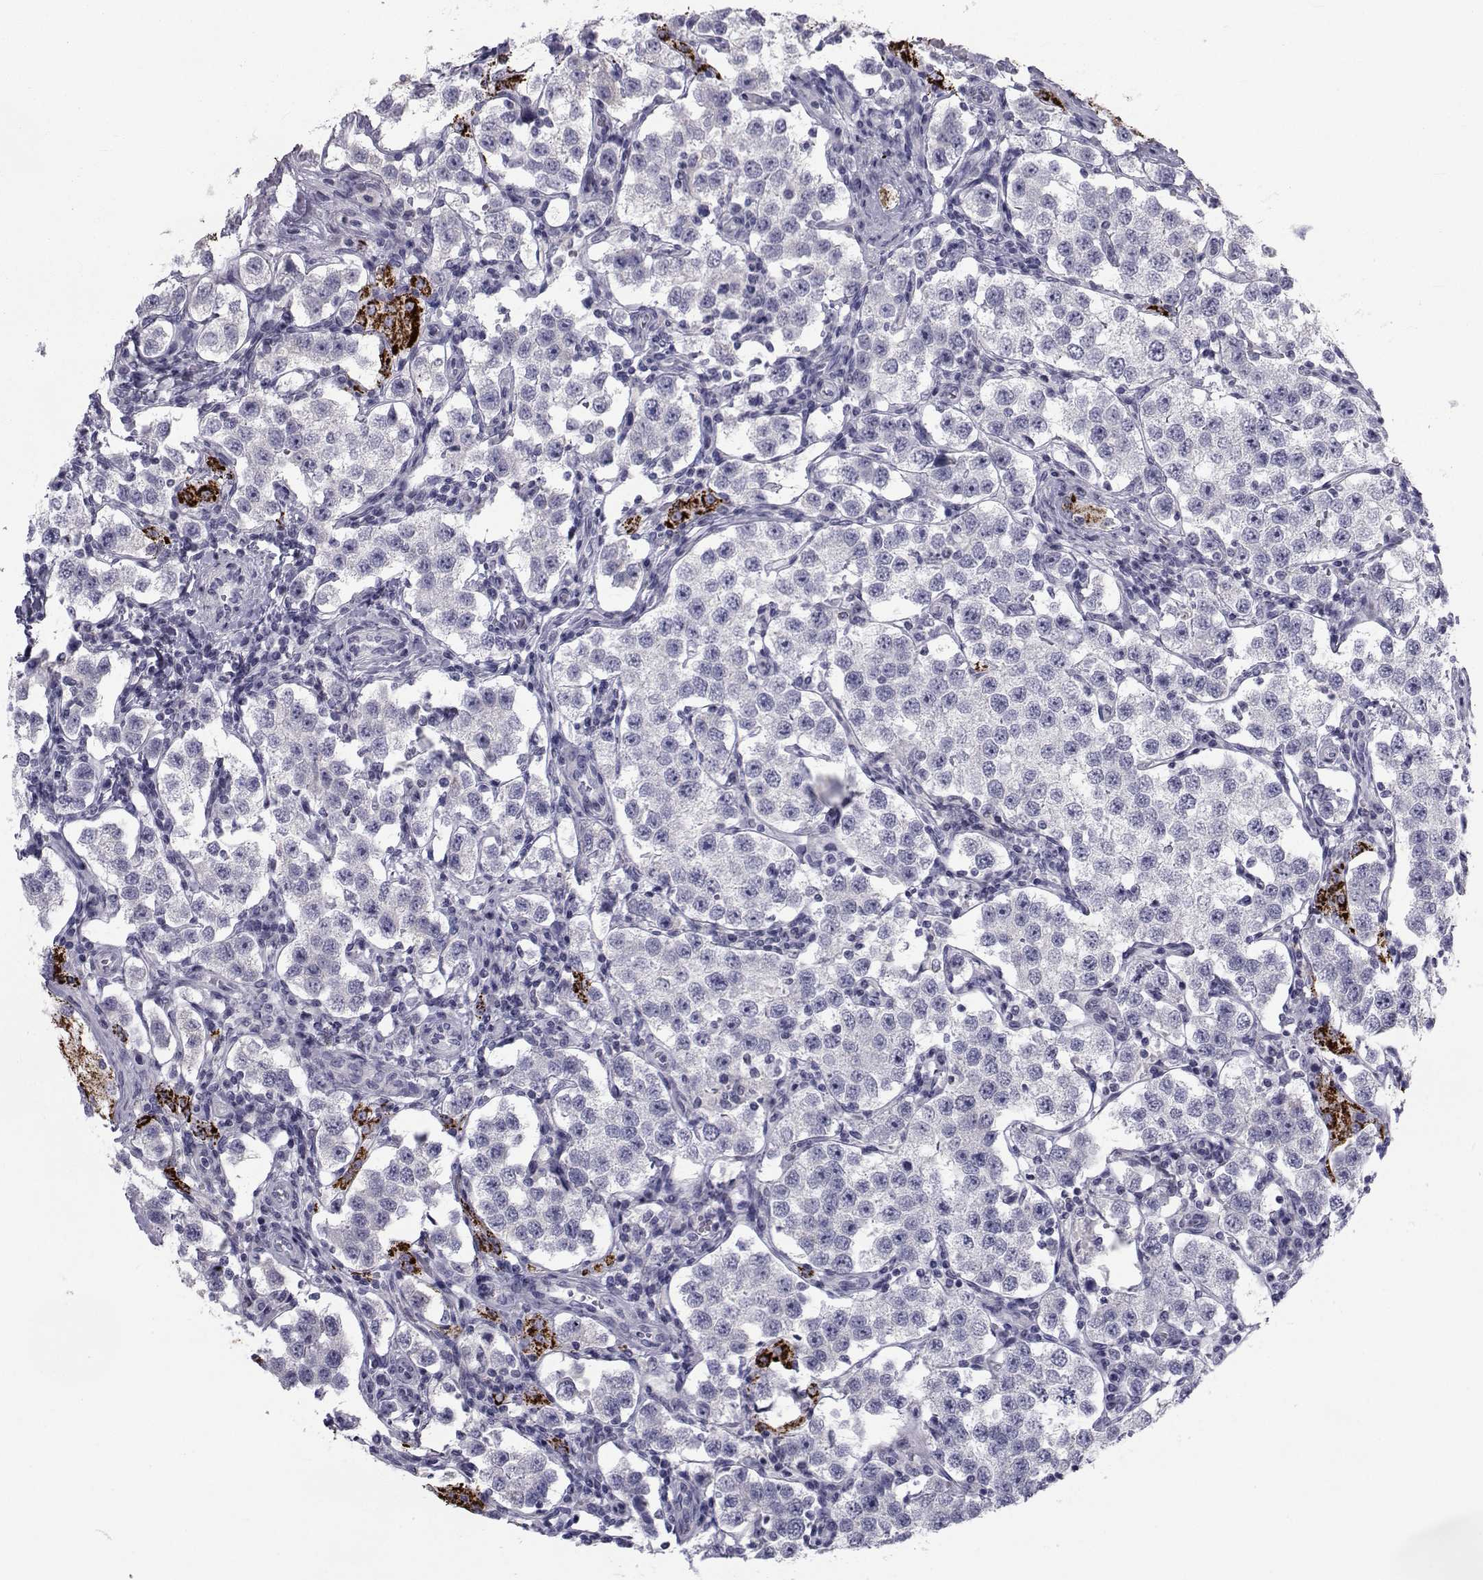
{"staining": {"intensity": "negative", "quantity": "none", "location": "none"}, "tissue": "testis cancer", "cell_type": "Tumor cells", "image_type": "cancer", "snomed": [{"axis": "morphology", "description": "Seminoma, NOS"}, {"axis": "topography", "description": "Testis"}], "caption": "Photomicrograph shows no significant protein staining in tumor cells of testis cancer. (Stains: DAB immunohistochemistry with hematoxylin counter stain, Microscopy: brightfield microscopy at high magnification).", "gene": "FDXR", "patient": {"sex": "male", "age": 37}}